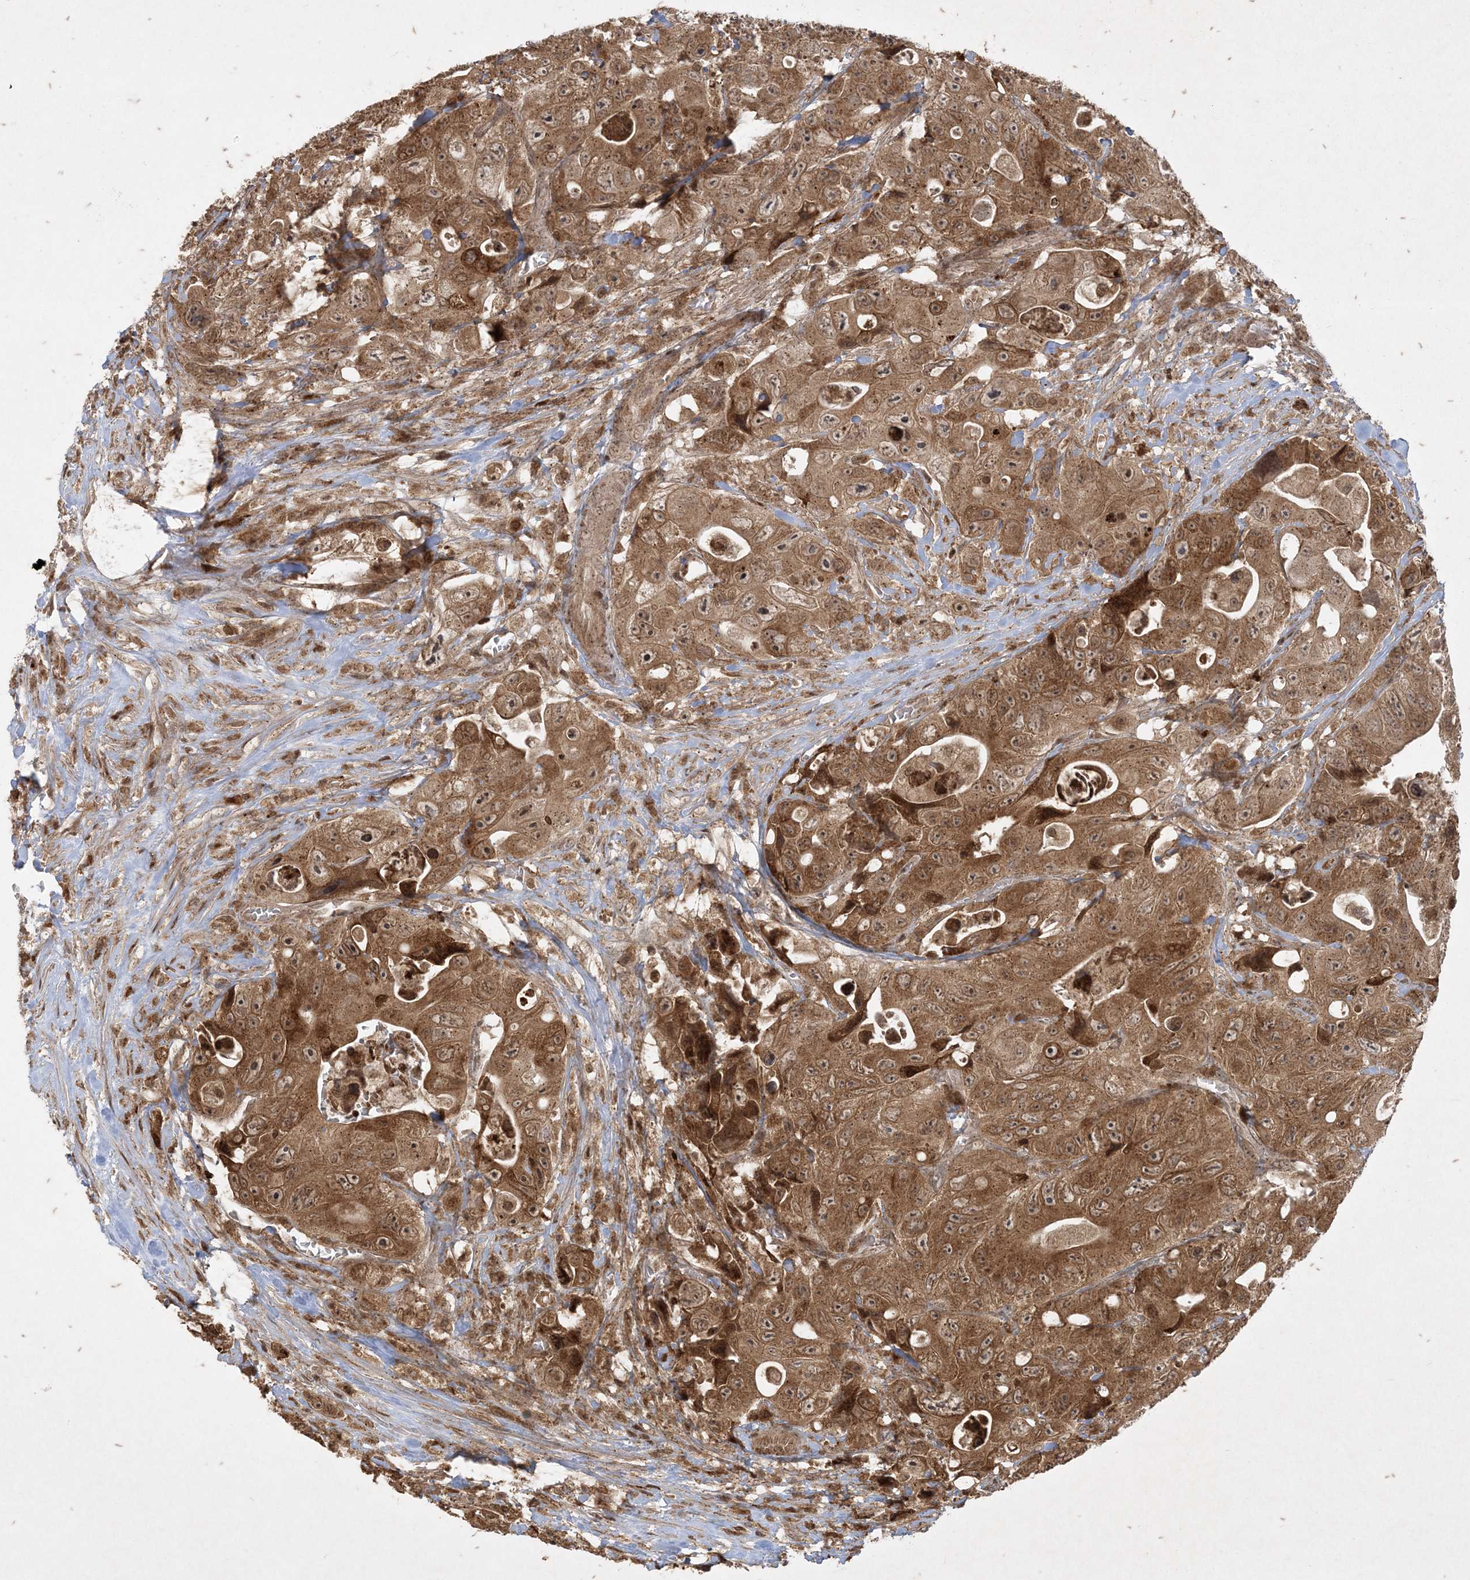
{"staining": {"intensity": "moderate", "quantity": ">75%", "location": "cytoplasmic/membranous"}, "tissue": "colorectal cancer", "cell_type": "Tumor cells", "image_type": "cancer", "snomed": [{"axis": "morphology", "description": "Adenocarcinoma, NOS"}, {"axis": "topography", "description": "Colon"}], "caption": "Immunohistochemistry of colorectal adenocarcinoma reveals medium levels of moderate cytoplasmic/membranous expression in approximately >75% of tumor cells.", "gene": "RRAS", "patient": {"sex": "female", "age": 46}}